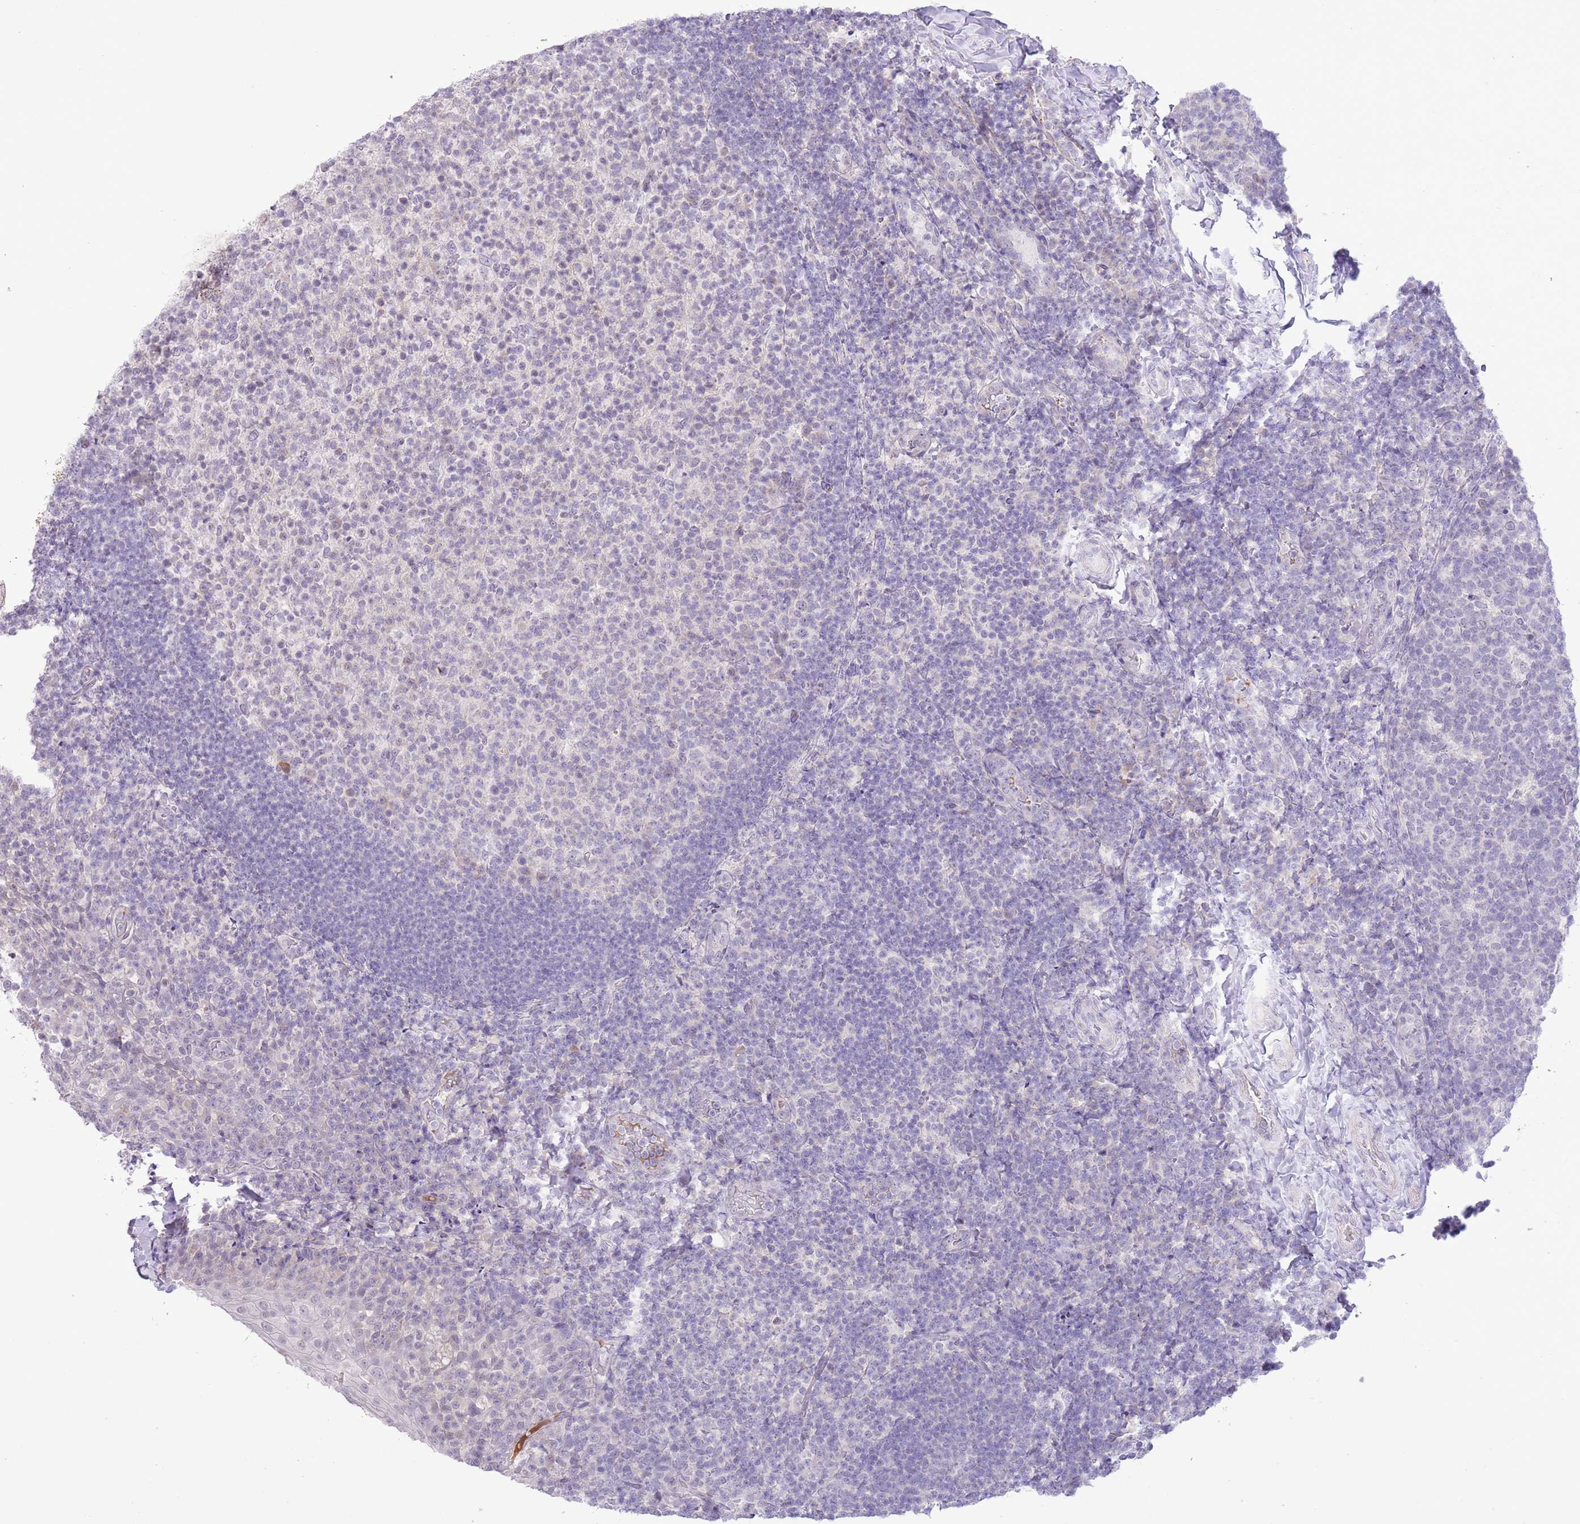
{"staining": {"intensity": "negative", "quantity": "none", "location": "none"}, "tissue": "tonsil", "cell_type": "Germinal center cells", "image_type": "normal", "snomed": [{"axis": "morphology", "description": "Normal tissue, NOS"}, {"axis": "topography", "description": "Tonsil"}], "caption": "DAB (3,3'-diaminobenzidine) immunohistochemical staining of normal human tonsil displays no significant staining in germinal center cells. (DAB (3,3'-diaminobenzidine) immunohistochemistry with hematoxylin counter stain).", "gene": "MIDN", "patient": {"sex": "female", "age": 10}}